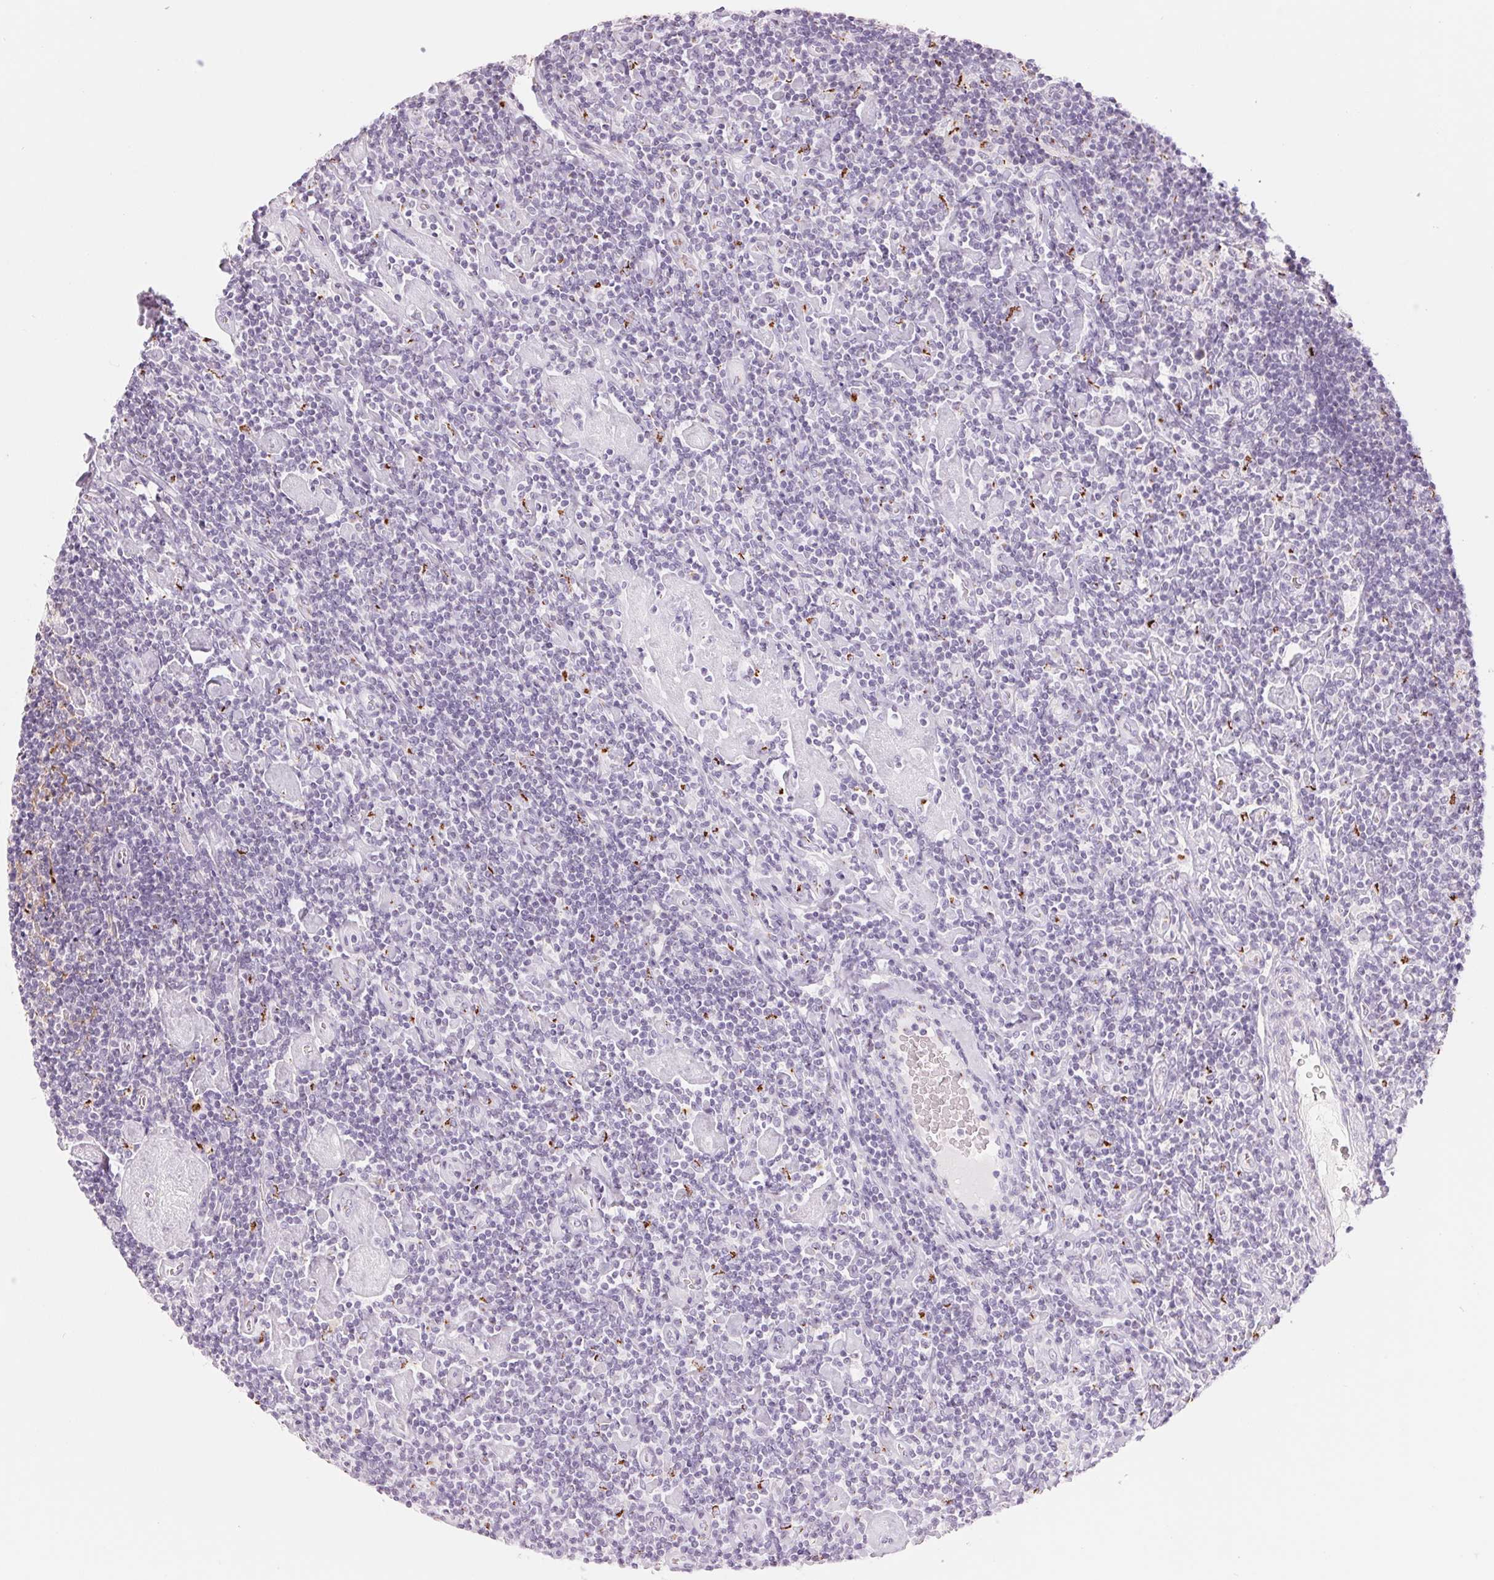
{"staining": {"intensity": "negative", "quantity": "none", "location": "none"}, "tissue": "lymphoma", "cell_type": "Tumor cells", "image_type": "cancer", "snomed": [{"axis": "morphology", "description": "Hodgkin's disease, NOS"}, {"axis": "topography", "description": "Lymph node"}], "caption": "A high-resolution micrograph shows IHC staining of lymphoma, which displays no significant positivity in tumor cells.", "gene": "GALNT7", "patient": {"sex": "male", "age": 40}}